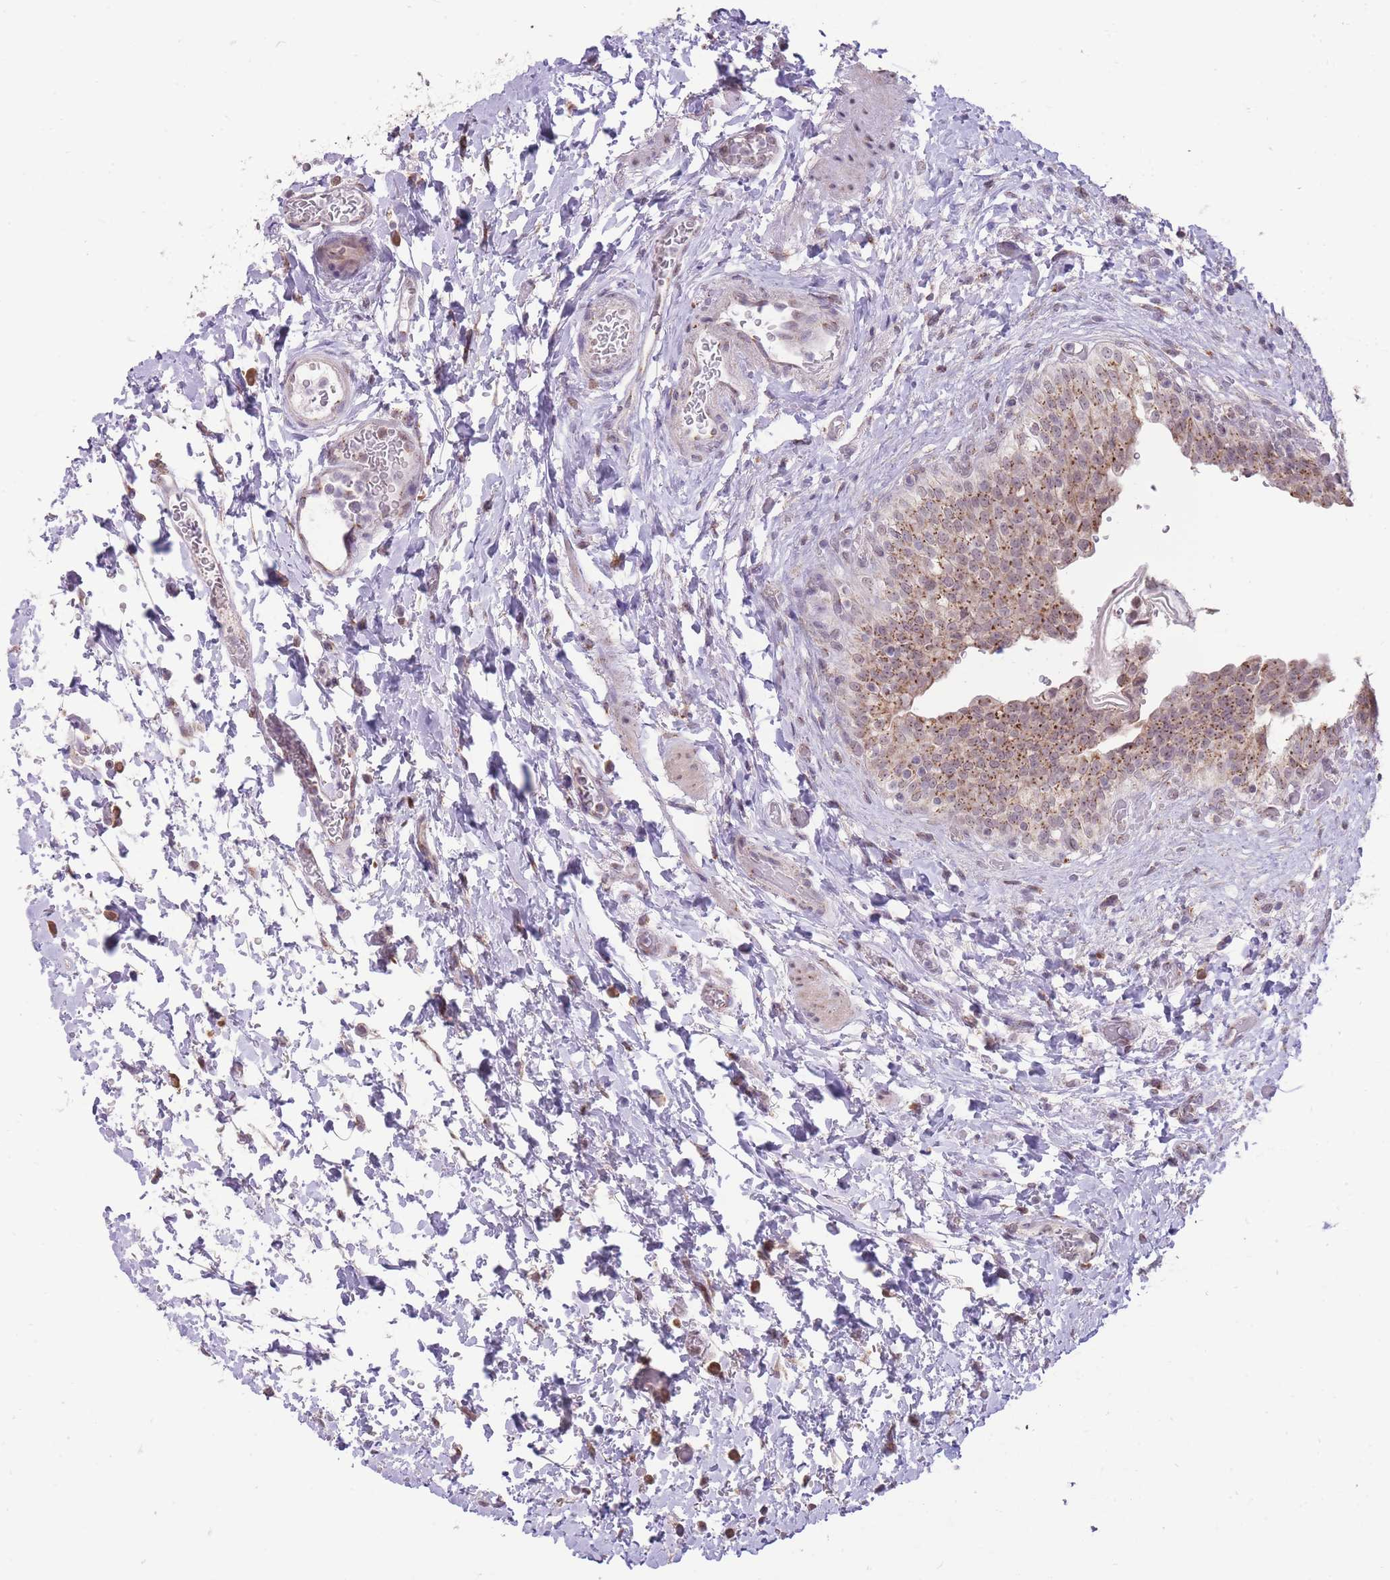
{"staining": {"intensity": "moderate", "quantity": ">75%", "location": "cytoplasmic/membranous"}, "tissue": "urinary bladder", "cell_type": "Urothelial cells", "image_type": "normal", "snomed": [{"axis": "morphology", "description": "Normal tissue, NOS"}, {"axis": "topography", "description": "Urinary bladder"}], "caption": "Immunohistochemistry (IHC) staining of unremarkable urinary bladder, which displays medium levels of moderate cytoplasmic/membranous staining in about >75% of urothelial cells indicating moderate cytoplasmic/membranous protein positivity. The staining was performed using DAB (brown) for protein detection and nuclei were counterstained in hematoxylin (blue).", "gene": "NELL1", "patient": {"sex": "male", "age": 69}}